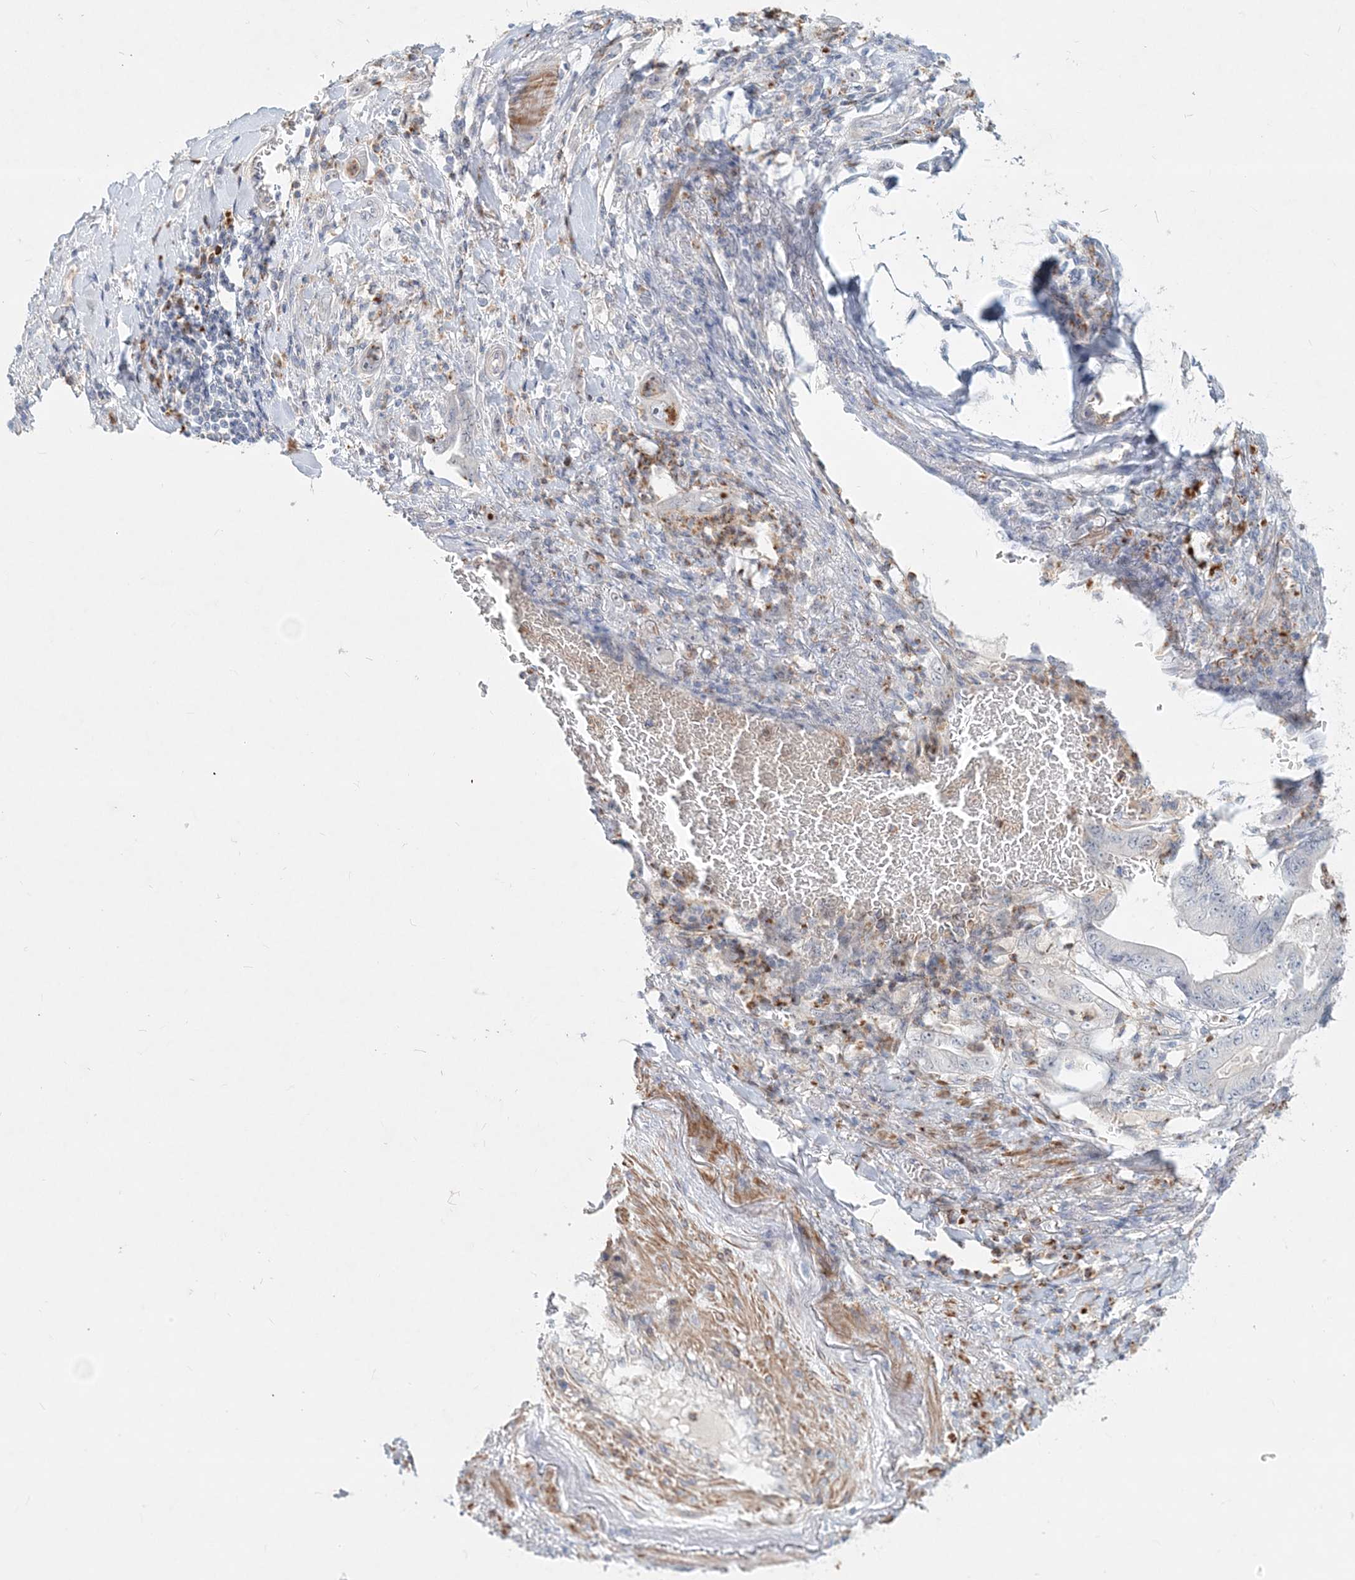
{"staining": {"intensity": "negative", "quantity": "none", "location": "none"}, "tissue": "stomach cancer", "cell_type": "Tumor cells", "image_type": "cancer", "snomed": [{"axis": "morphology", "description": "Adenocarcinoma, NOS"}, {"axis": "topography", "description": "Stomach"}], "caption": "Immunohistochemistry (IHC) of human adenocarcinoma (stomach) displays no staining in tumor cells. The staining is performed using DAB (3,3'-diaminobenzidine) brown chromogen with nuclei counter-stained in using hematoxylin.", "gene": "DNAH5", "patient": {"sex": "female", "age": 73}}